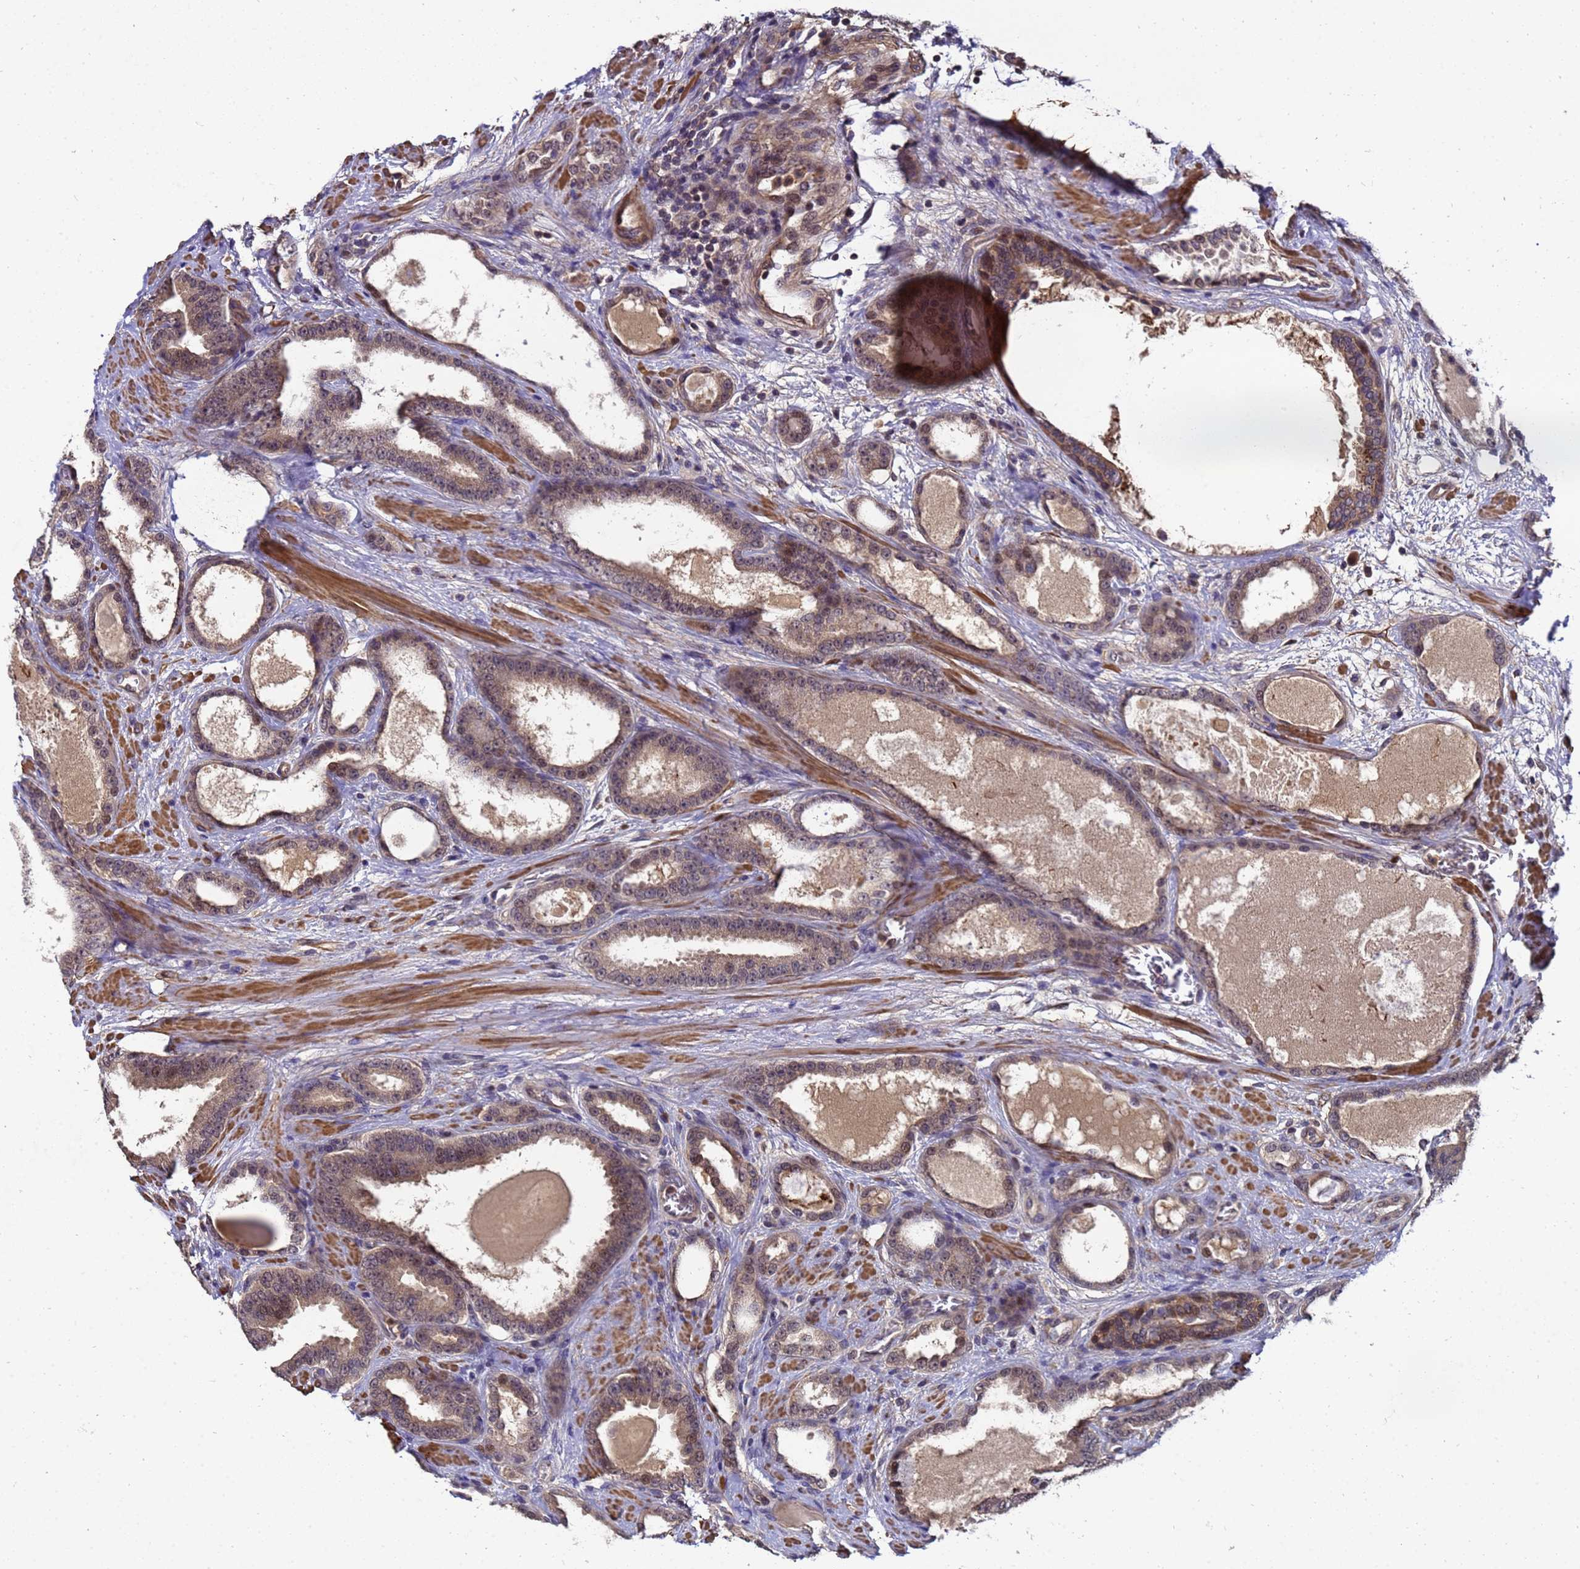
{"staining": {"intensity": "weak", "quantity": ">75%", "location": "cytoplasmic/membranous,nuclear"}, "tissue": "prostate cancer", "cell_type": "Tumor cells", "image_type": "cancer", "snomed": [{"axis": "morphology", "description": "Adenocarcinoma, High grade"}, {"axis": "topography", "description": "Prostate"}], "caption": "IHC of human prostate high-grade adenocarcinoma shows low levels of weak cytoplasmic/membranous and nuclear staining in approximately >75% of tumor cells. Immunohistochemistry stains the protein in brown and the nuclei are stained blue.", "gene": "GSTCD", "patient": {"sex": "male", "age": 60}}